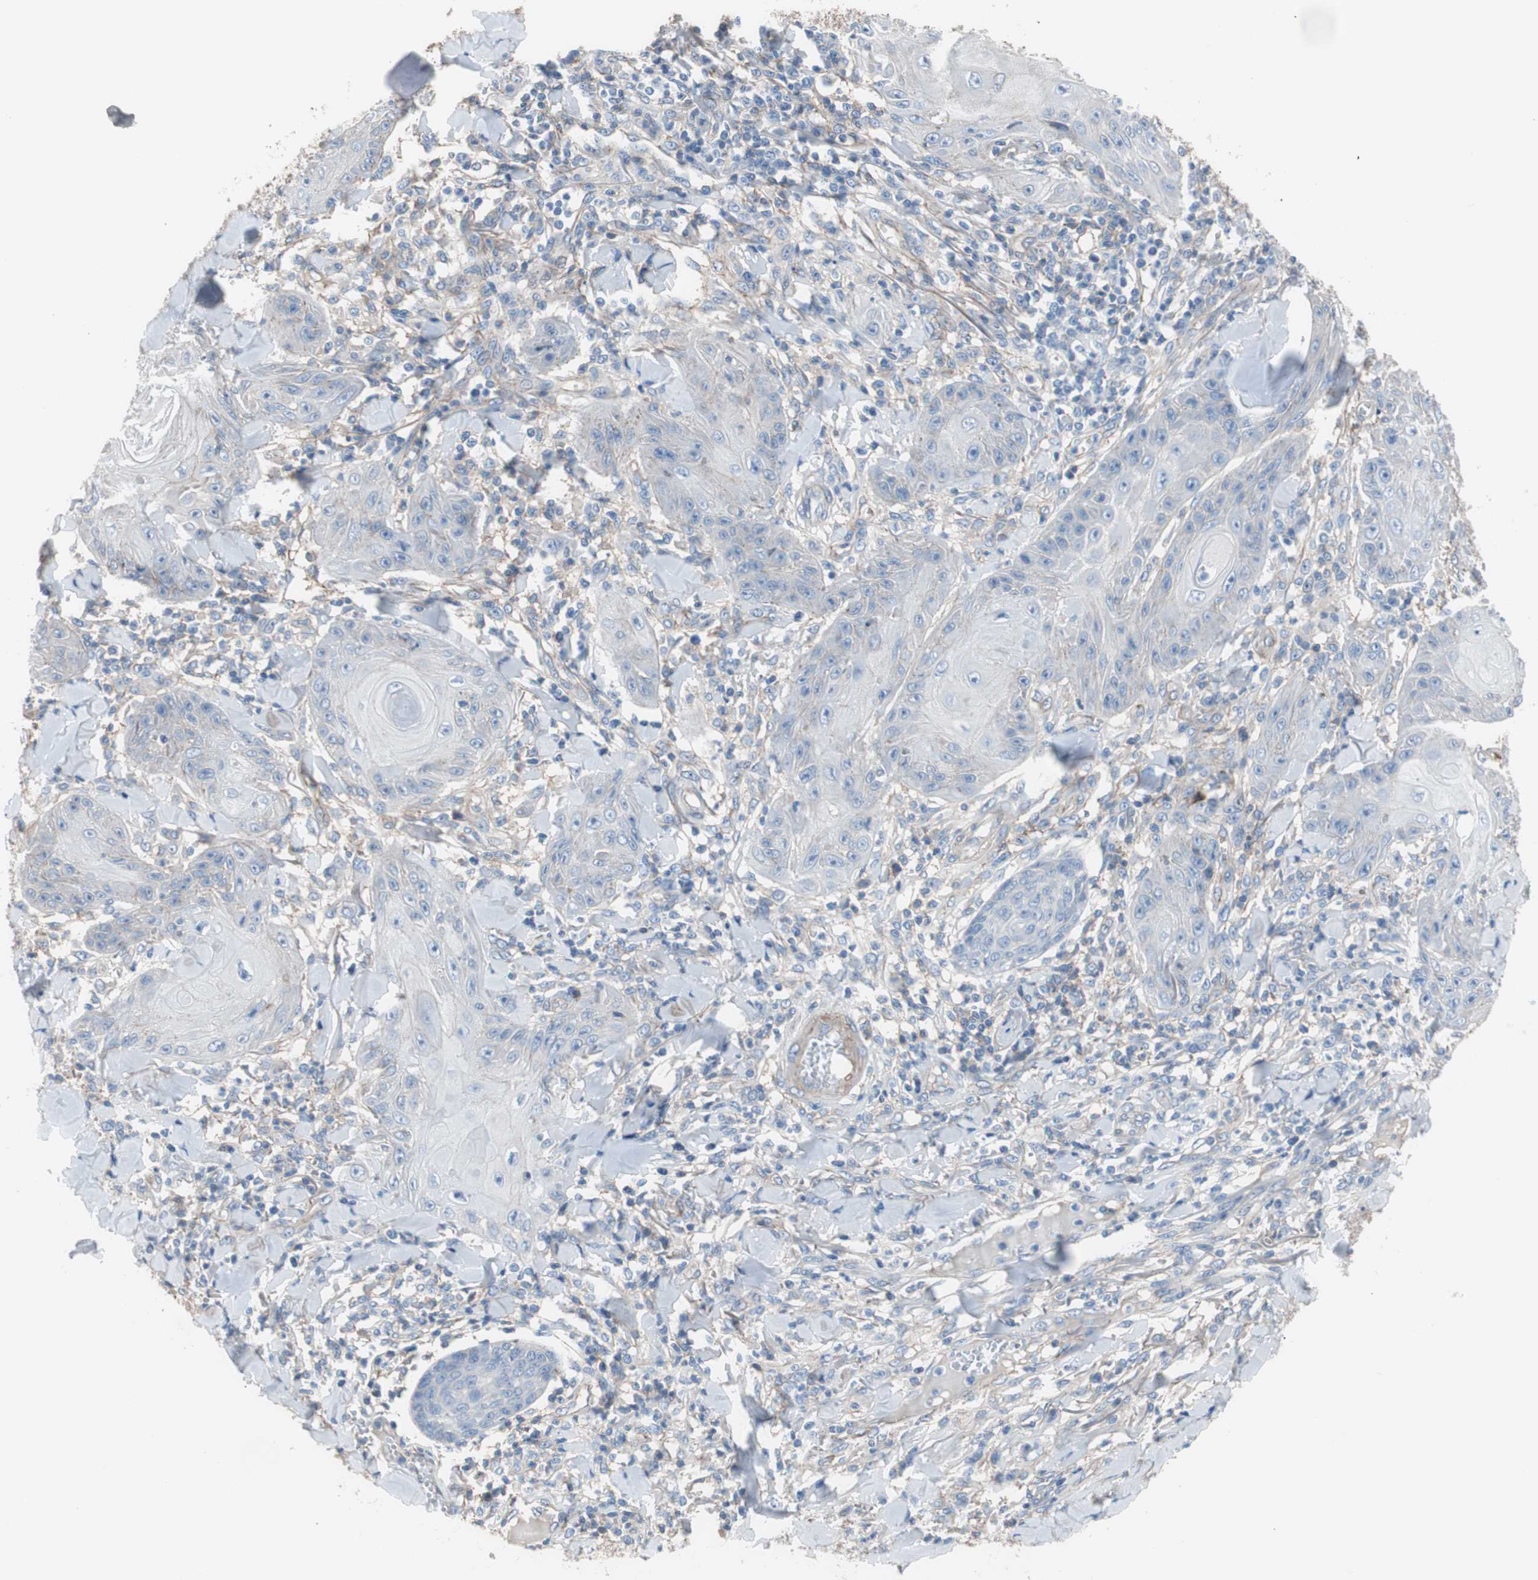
{"staining": {"intensity": "negative", "quantity": "none", "location": "none"}, "tissue": "skin cancer", "cell_type": "Tumor cells", "image_type": "cancer", "snomed": [{"axis": "morphology", "description": "Squamous cell carcinoma, NOS"}, {"axis": "topography", "description": "Skin"}], "caption": "Squamous cell carcinoma (skin) was stained to show a protein in brown. There is no significant staining in tumor cells.", "gene": "CD81", "patient": {"sex": "female", "age": 78}}